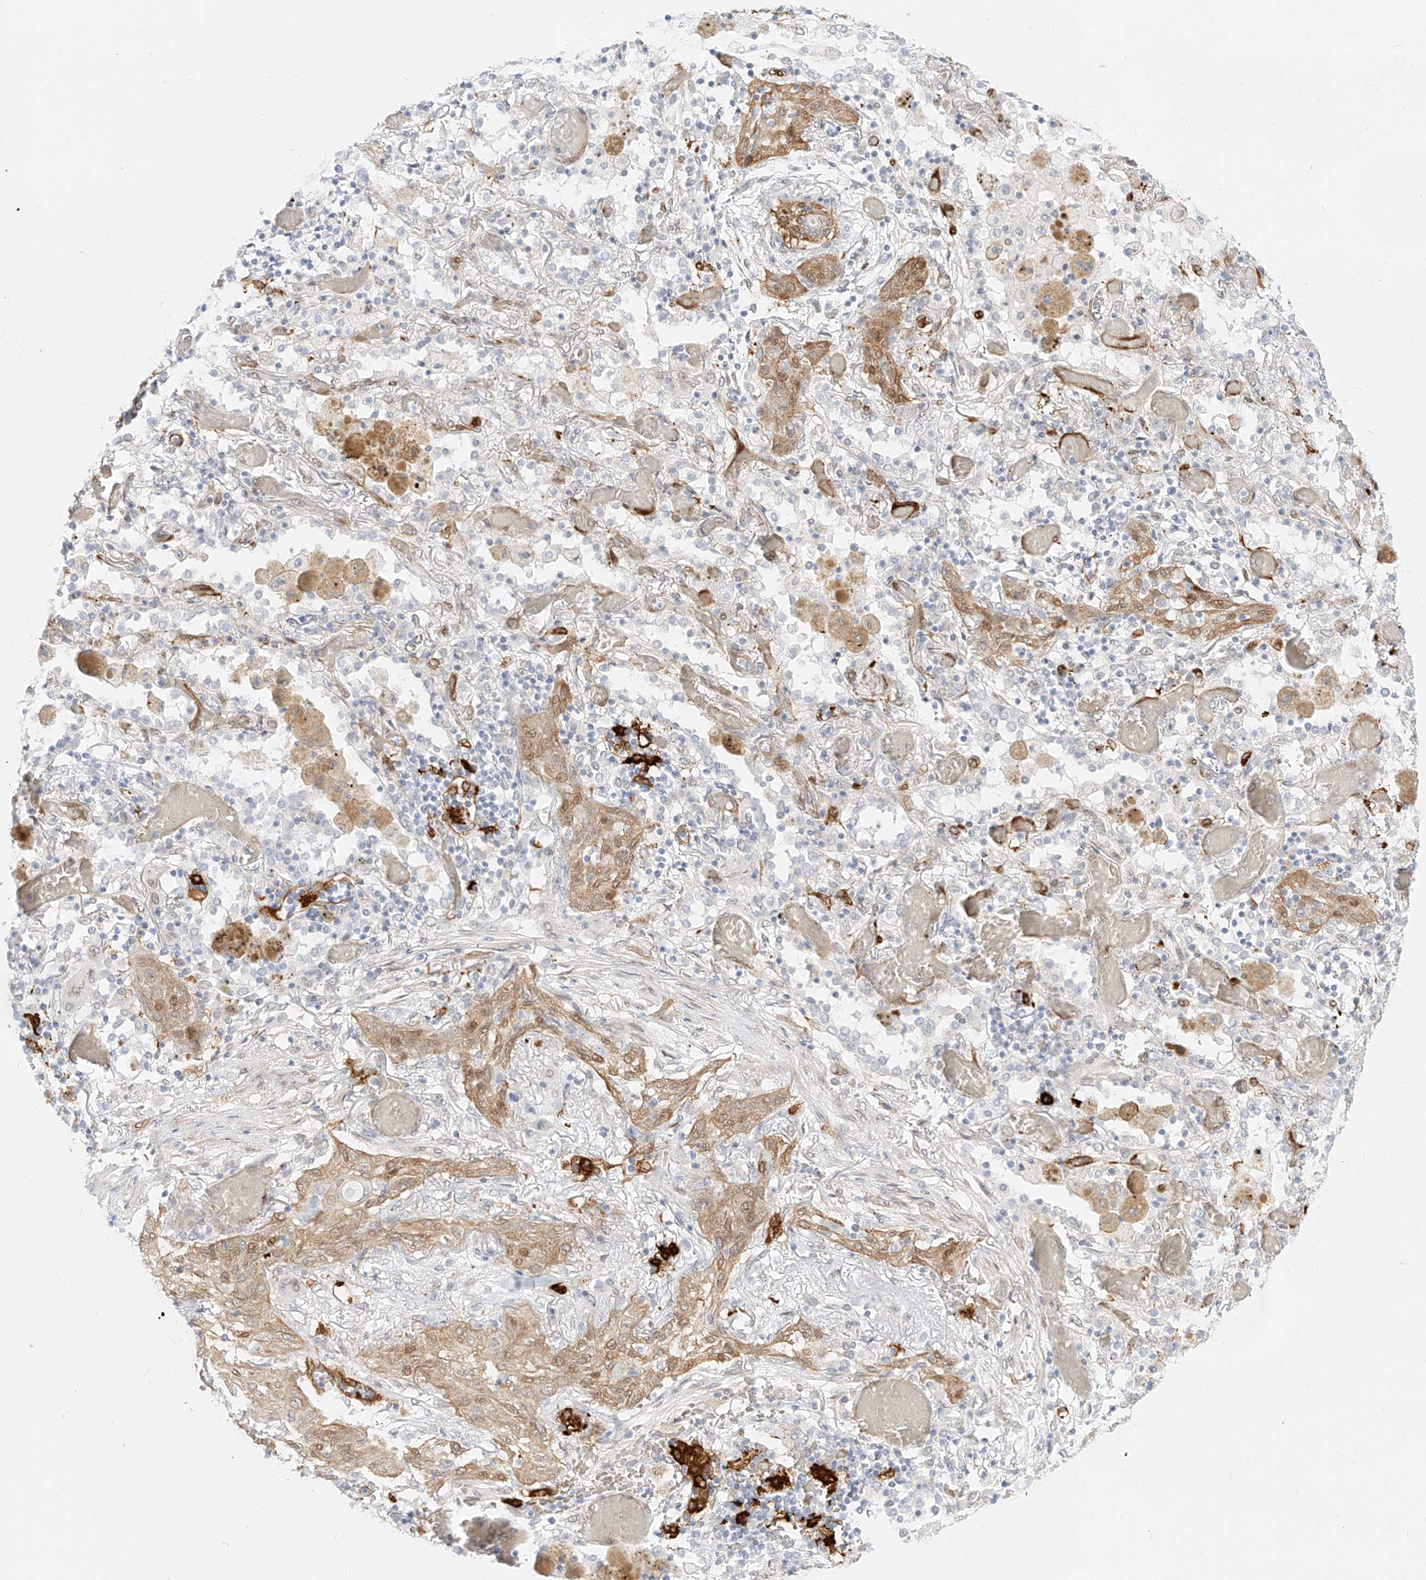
{"staining": {"intensity": "moderate", "quantity": "25%-75%", "location": "cytoplasmic/membranous,nuclear"}, "tissue": "lung cancer", "cell_type": "Tumor cells", "image_type": "cancer", "snomed": [{"axis": "morphology", "description": "Squamous cell carcinoma, NOS"}, {"axis": "topography", "description": "Lung"}], "caption": "Immunohistochemical staining of human lung squamous cell carcinoma shows moderate cytoplasmic/membranous and nuclear protein staining in about 25%-75% of tumor cells.", "gene": "NHSL1", "patient": {"sex": "female", "age": 47}}